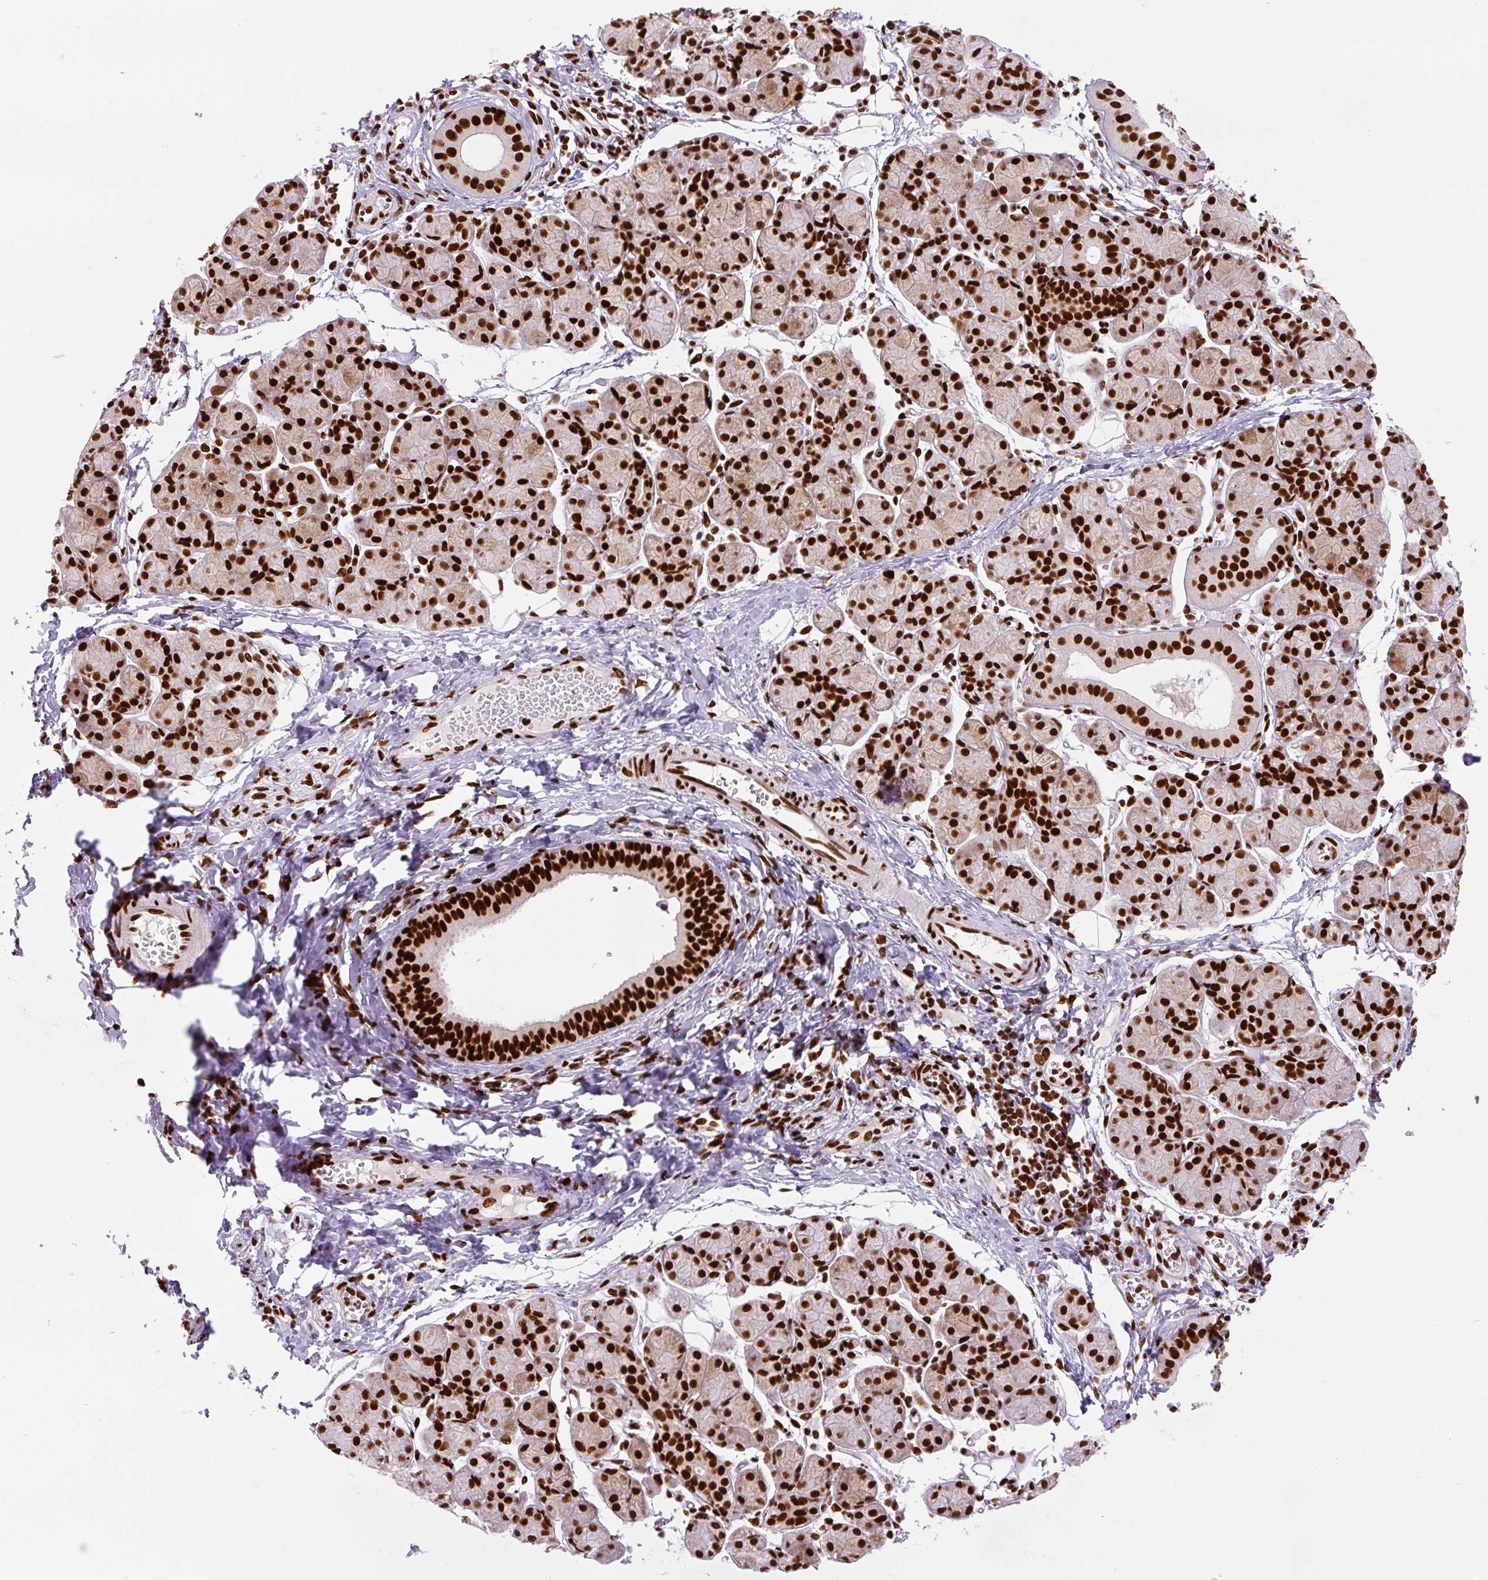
{"staining": {"intensity": "strong", "quantity": ">75%", "location": "nuclear"}, "tissue": "salivary gland", "cell_type": "Glandular cells", "image_type": "normal", "snomed": [{"axis": "morphology", "description": "Normal tissue, NOS"}, {"axis": "morphology", "description": "Inflammation, NOS"}, {"axis": "topography", "description": "Lymph node"}, {"axis": "topography", "description": "Salivary gland"}], "caption": "Protein expression analysis of normal salivary gland reveals strong nuclear staining in approximately >75% of glandular cells. (DAB (3,3'-diaminobenzidine) IHC with brightfield microscopy, high magnification).", "gene": "FUS", "patient": {"sex": "male", "age": 3}}